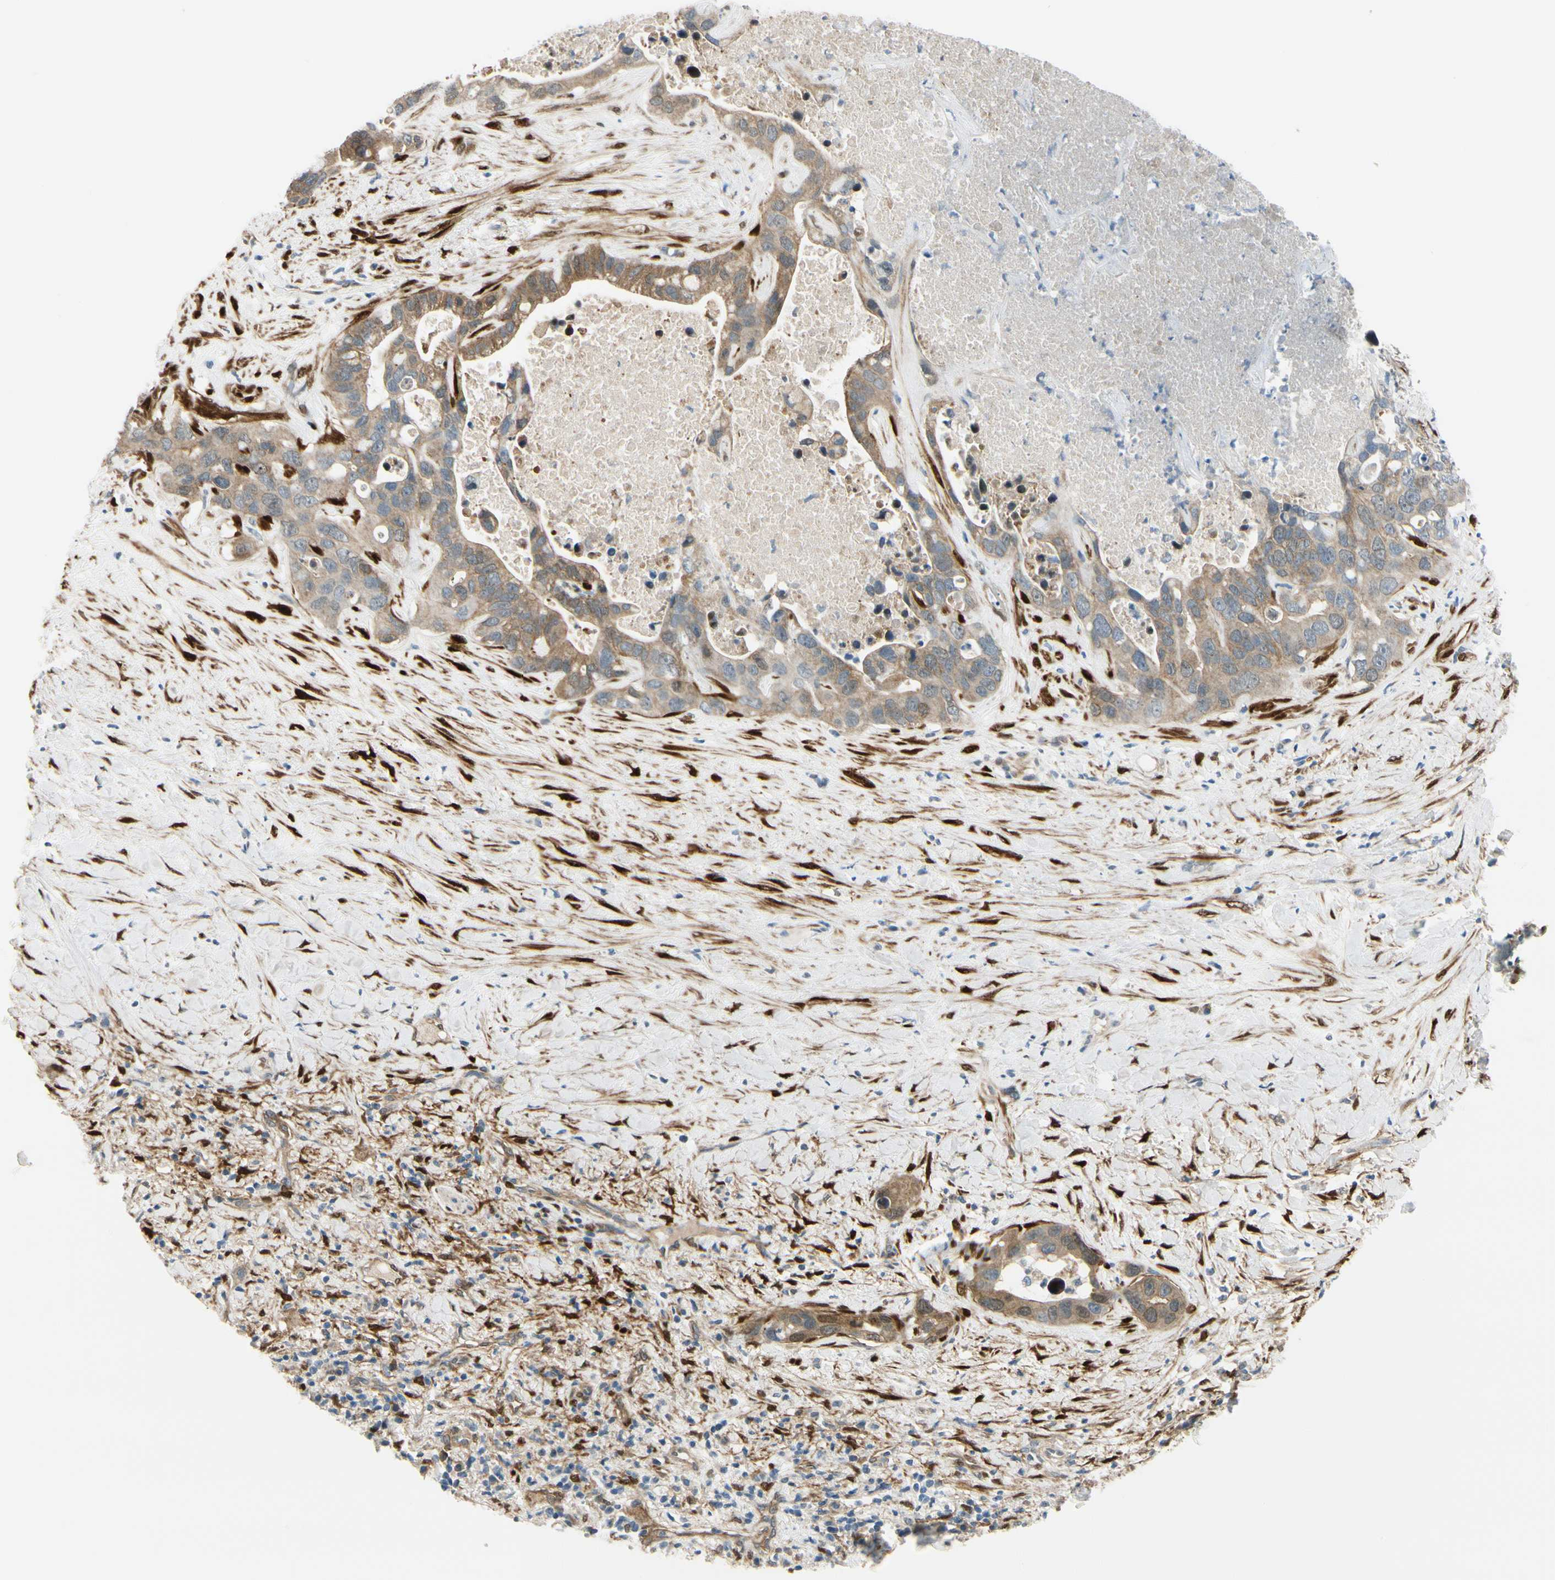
{"staining": {"intensity": "weak", "quantity": ">75%", "location": "cytoplasmic/membranous"}, "tissue": "liver cancer", "cell_type": "Tumor cells", "image_type": "cancer", "snomed": [{"axis": "morphology", "description": "Cholangiocarcinoma"}, {"axis": "topography", "description": "Liver"}], "caption": "Immunohistochemistry (DAB (3,3'-diaminobenzidine)) staining of liver cholangiocarcinoma demonstrates weak cytoplasmic/membranous protein positivity in about >75% of tumor cells. The staining was performed using DAB to visualize the protein expression in brown, while the nuclei were stained in blue with hematoxylin (Magnification: 20x).", "gene": "FHL2", "patient": {"sex": "female", "age": 65}}